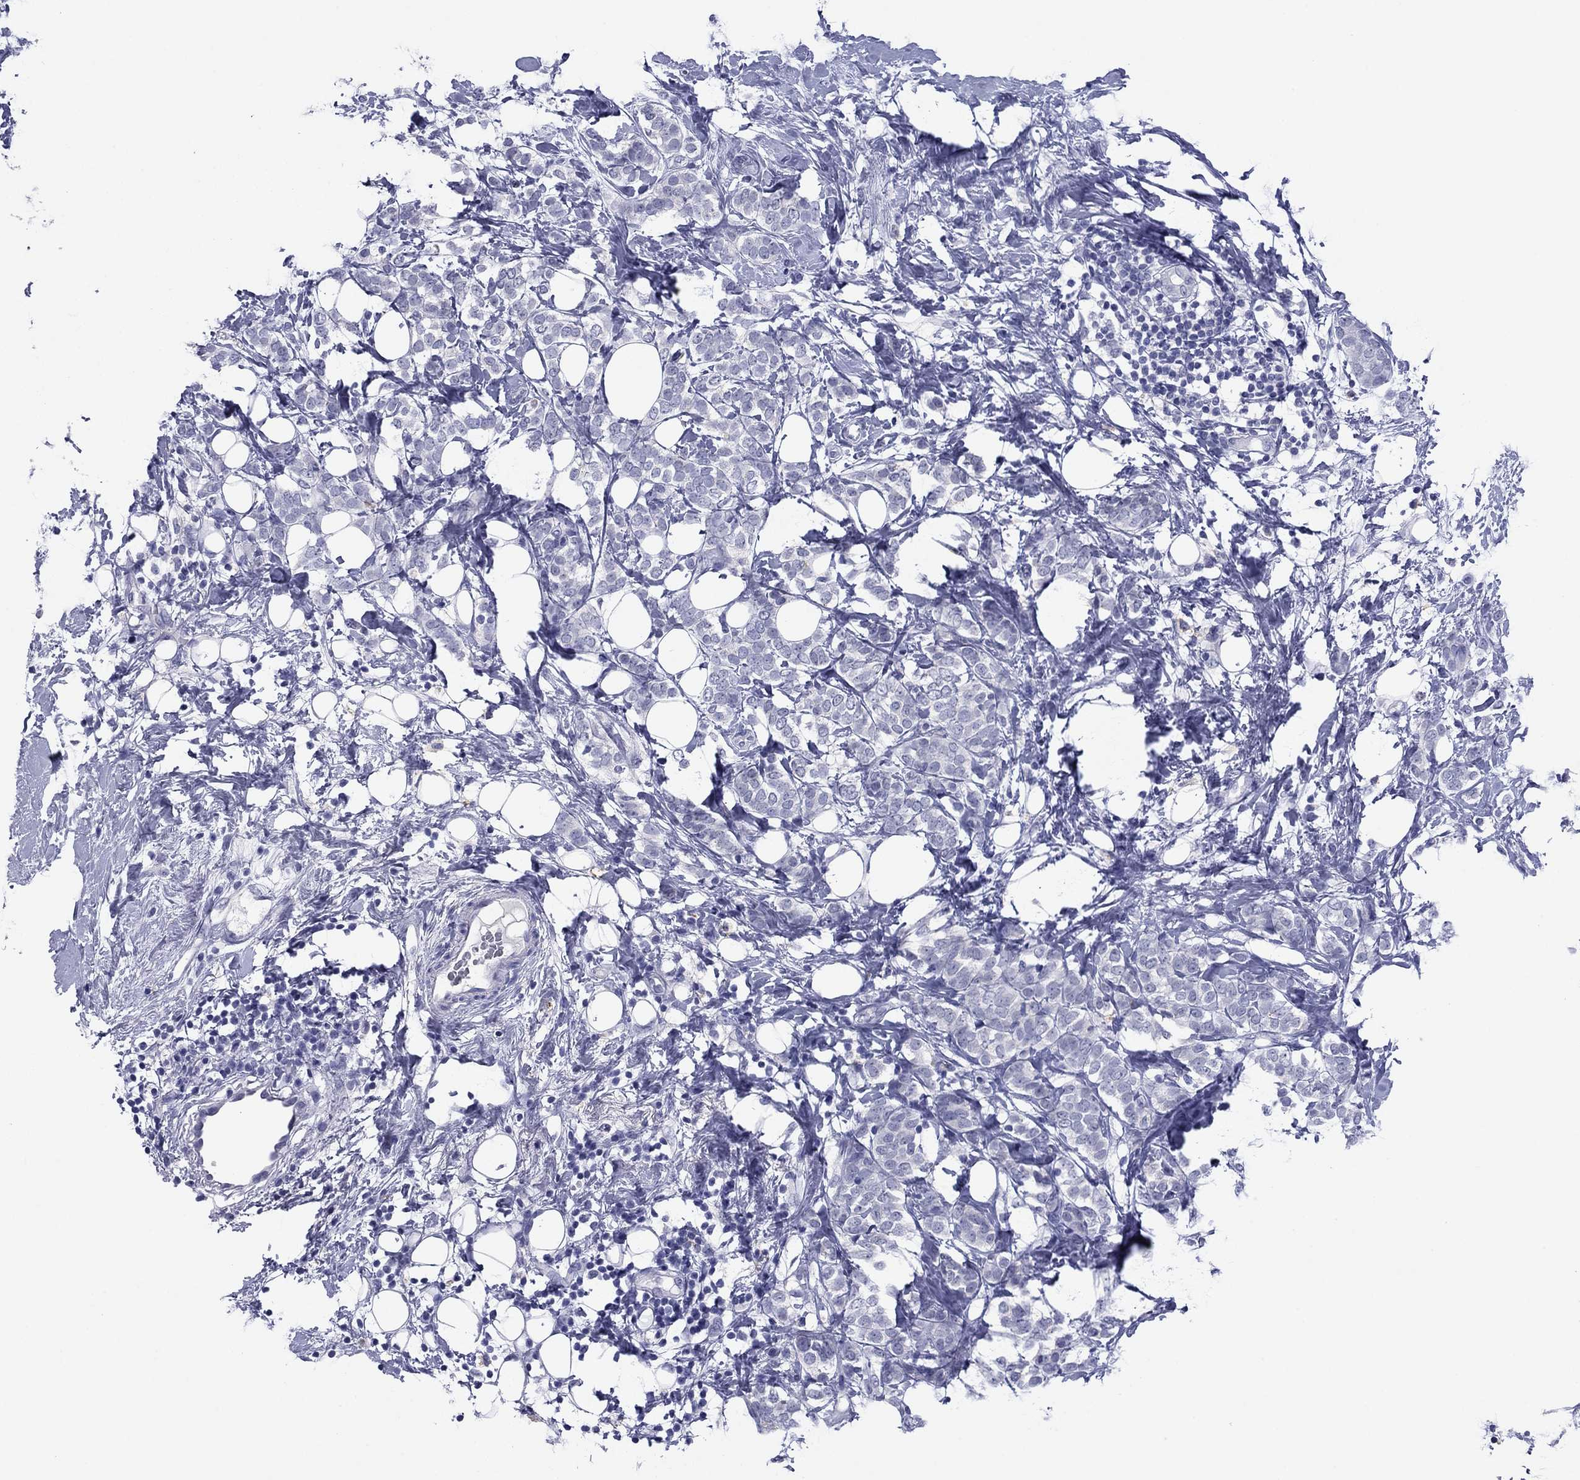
{"staining": {"intensity": "negative", "quantity": "none", "location": "none"}, "tissue": "breast cancer", "cell_type": "Tumor cells", "image_type": "cancer", "snomed": [{"axis": "morphology", "description": "Lobular carcinoma"}, {"axis": "topography", "description": "Breast"}], "caption": "This is an IHC image of human lobular carcinoma (breast). There is no expression in tumor cells.", "gene": "TCFL5", "patient": {"sex": "female", "age": 49}}